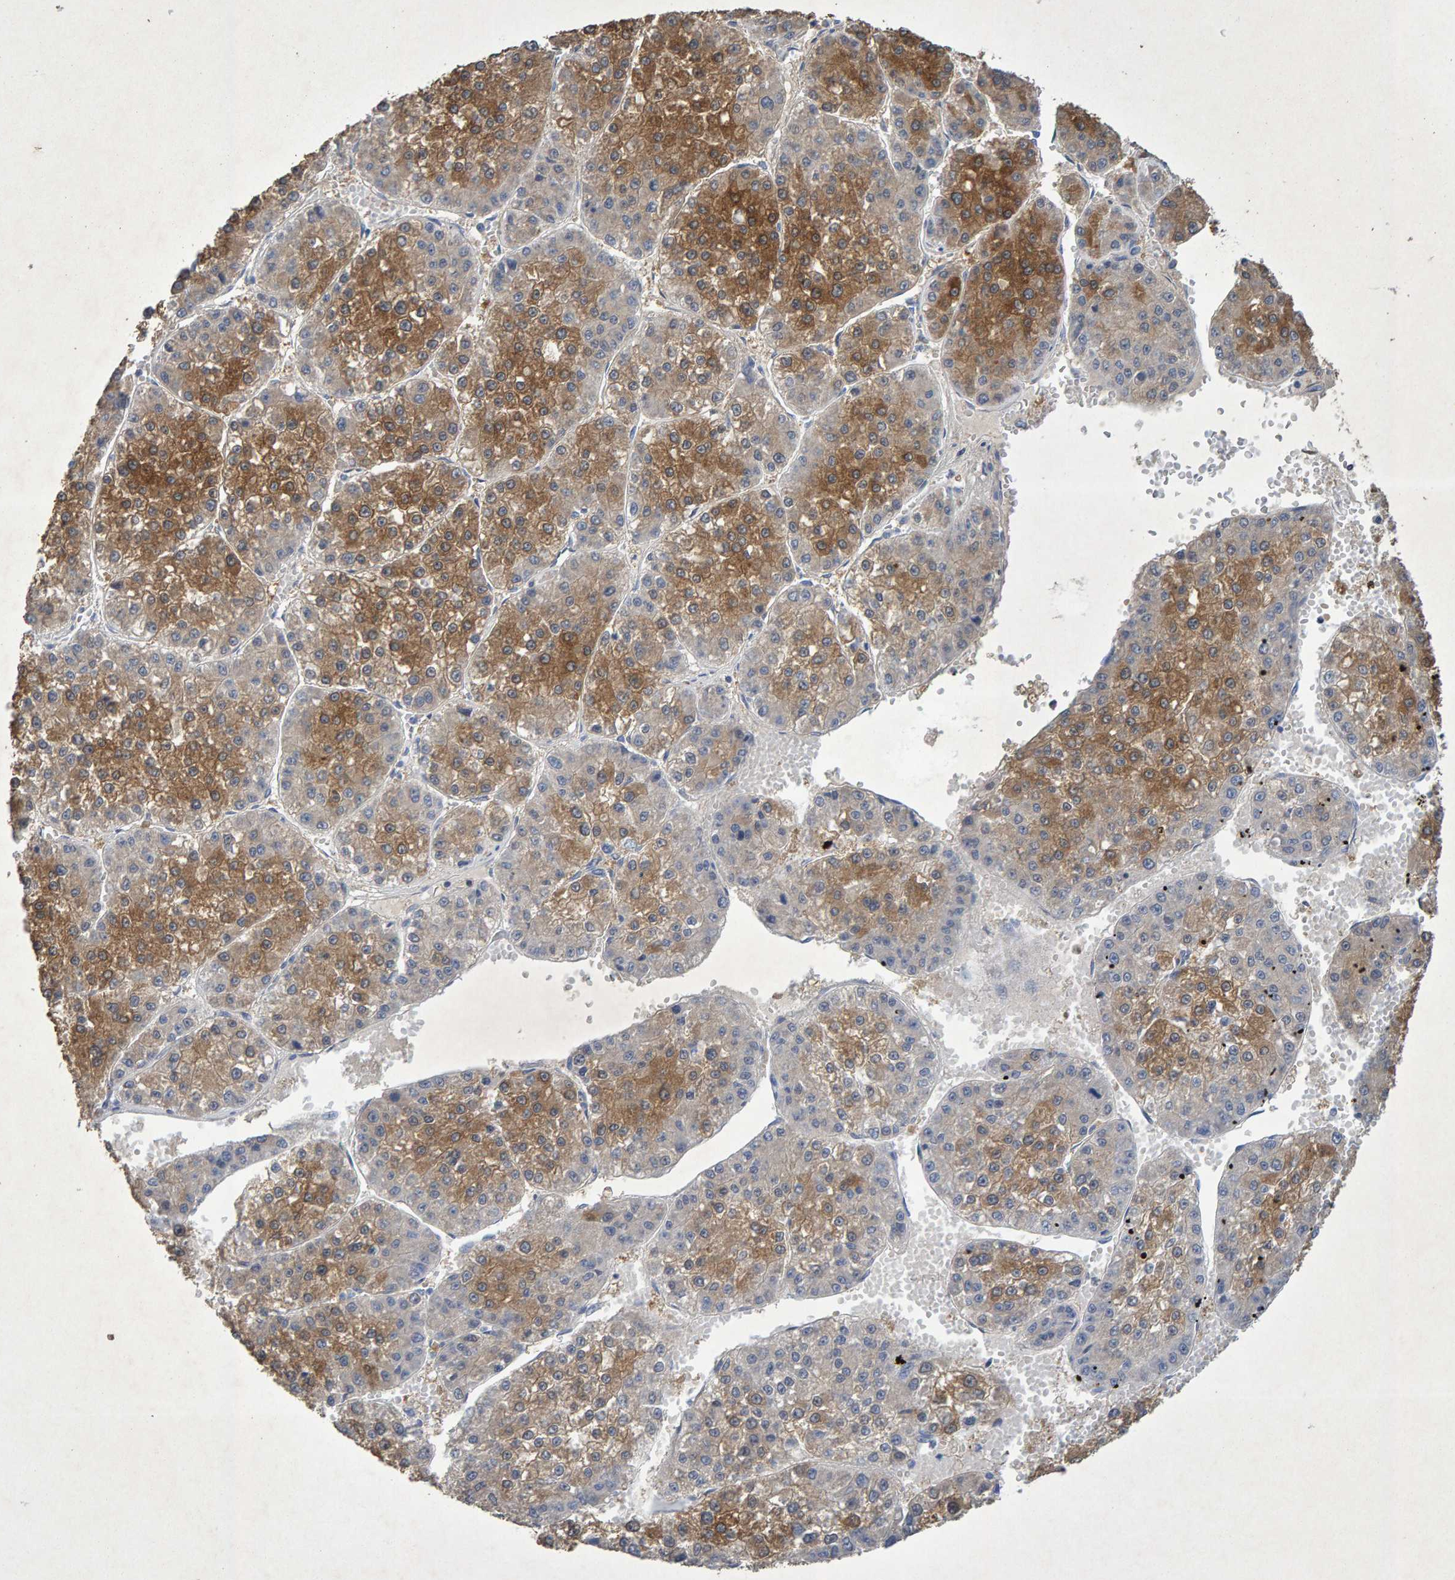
{"staining": {"intensity": "moderate", "quantity": ">75%", "location": "cytoplasmic/membranous"}, "tissue": "liver cancer", "cell_type": "Tumor cells", "image_type": "cancer", "snomed": [{"axis": "morphology", "description": "Carcinoma, Hepatocellular, NOS"}, {"axis": "topography", "description": "Liver"}], "caption": "Immunohistochemistry (IHC) staining of liver hepatocellular carcinoma, which demonstrates medium levels of moderate cytoplasmic/membranous positivity in about >75% of tumor cells indicating moderate cytoplasmic/membranous protein staining. The staining was performed using DAB (brown) for protein detection and nuclei were counterstained in hematoxylin (blue).", "gene": "CTH", "patient": {"sex": "female", "age": 73}}